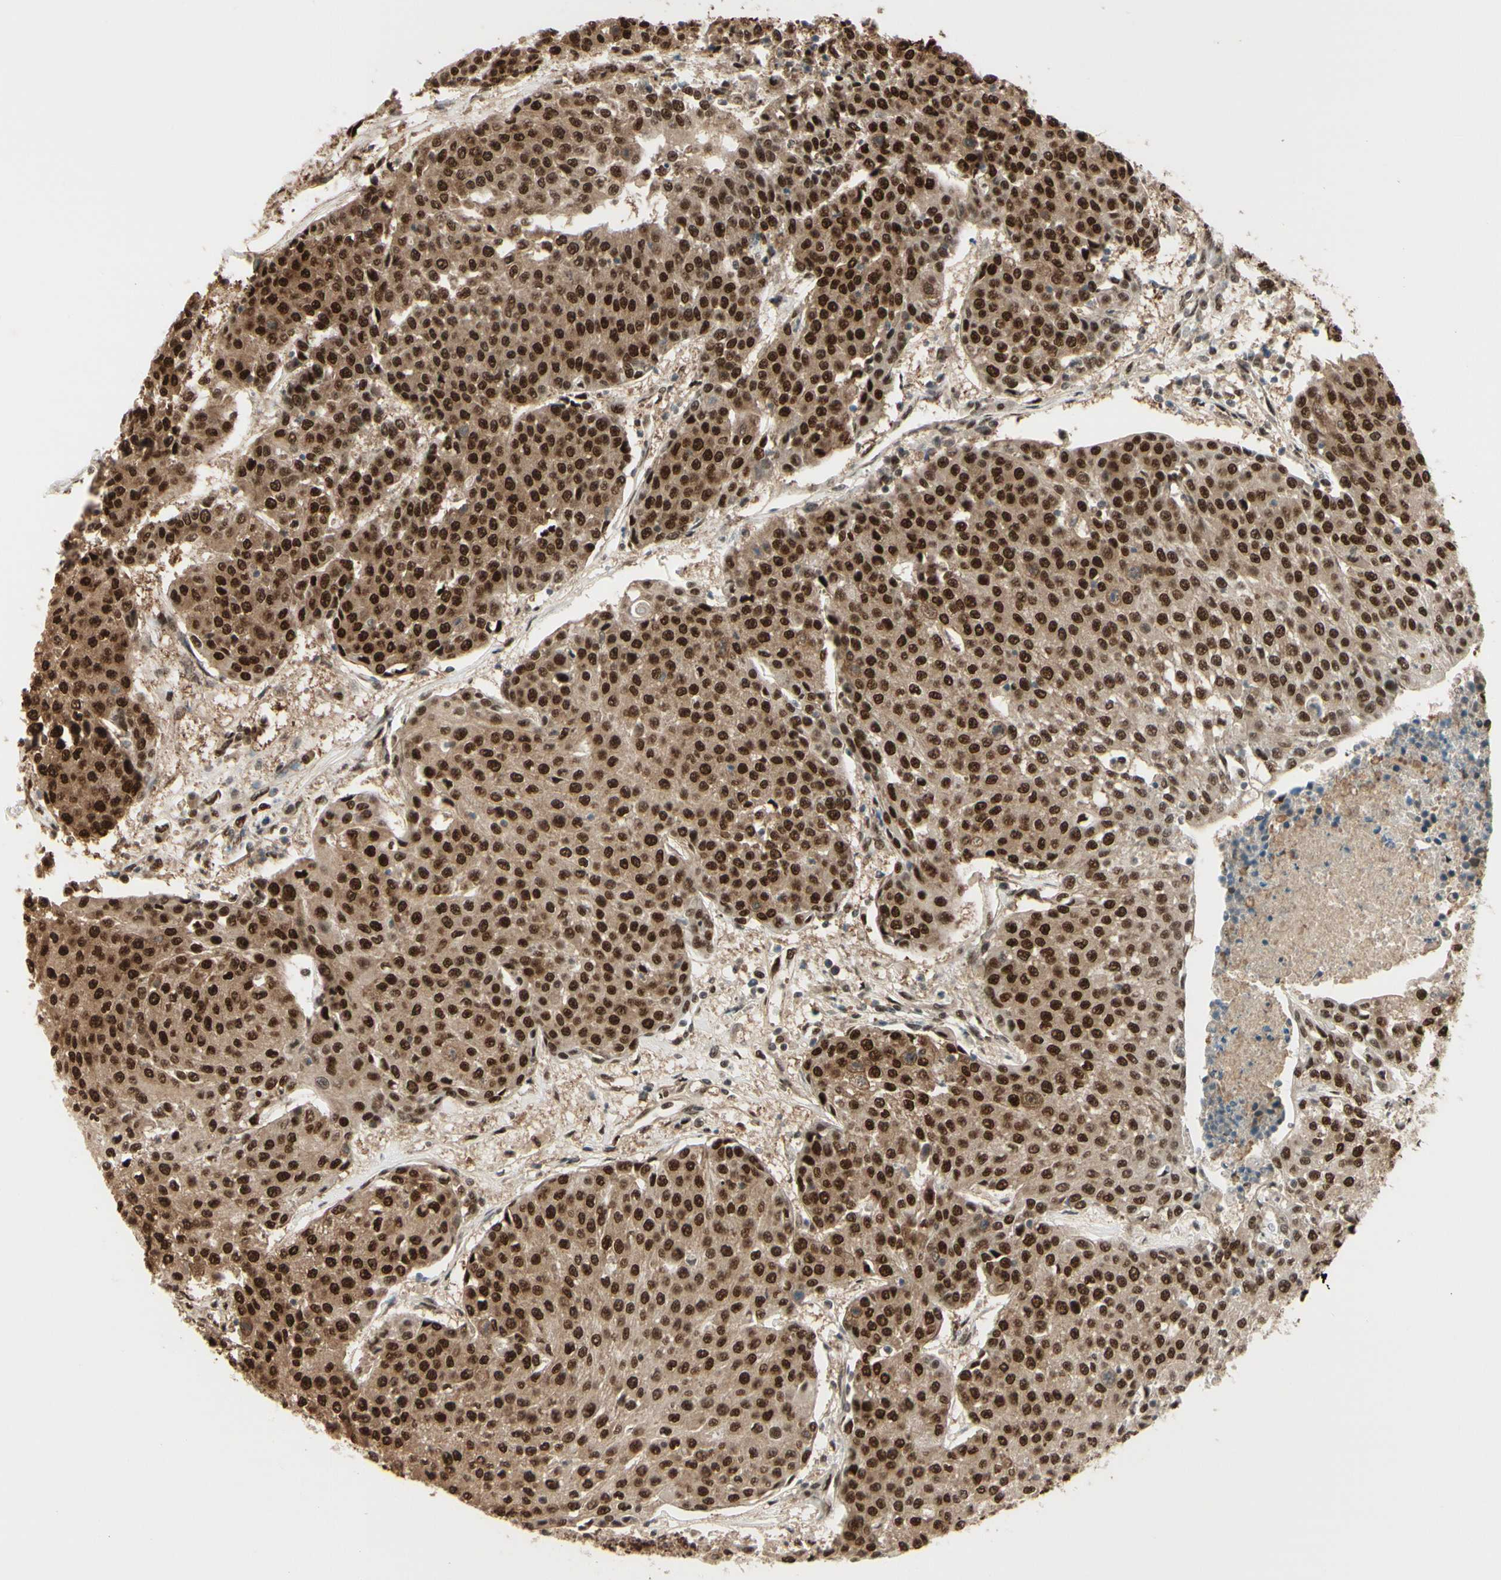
{"staining": {"intensity": "strong", "quantity": ">75%", "location": "cytoplasmic/membranous,nuclear"}, "tissue": "urothelial cancer", "cell_type": "Tumor cells", "image_type": "cancer", "snomed": [{"axis": "morphology", "description": "Urothelial carcinoma, High grade"}, {"axis": "topography", "description": "Urinary bladder"}], "caption": "An immunohistochemistry micrograph of neoplastic tissue is shown. Protein staining in brown labels strong cytoplasmic/membranous and nuclear positivity in urothelial cancer within tumor cells.", "gene": "HSF1", "patient": {"sex": "female", "age": 85}}